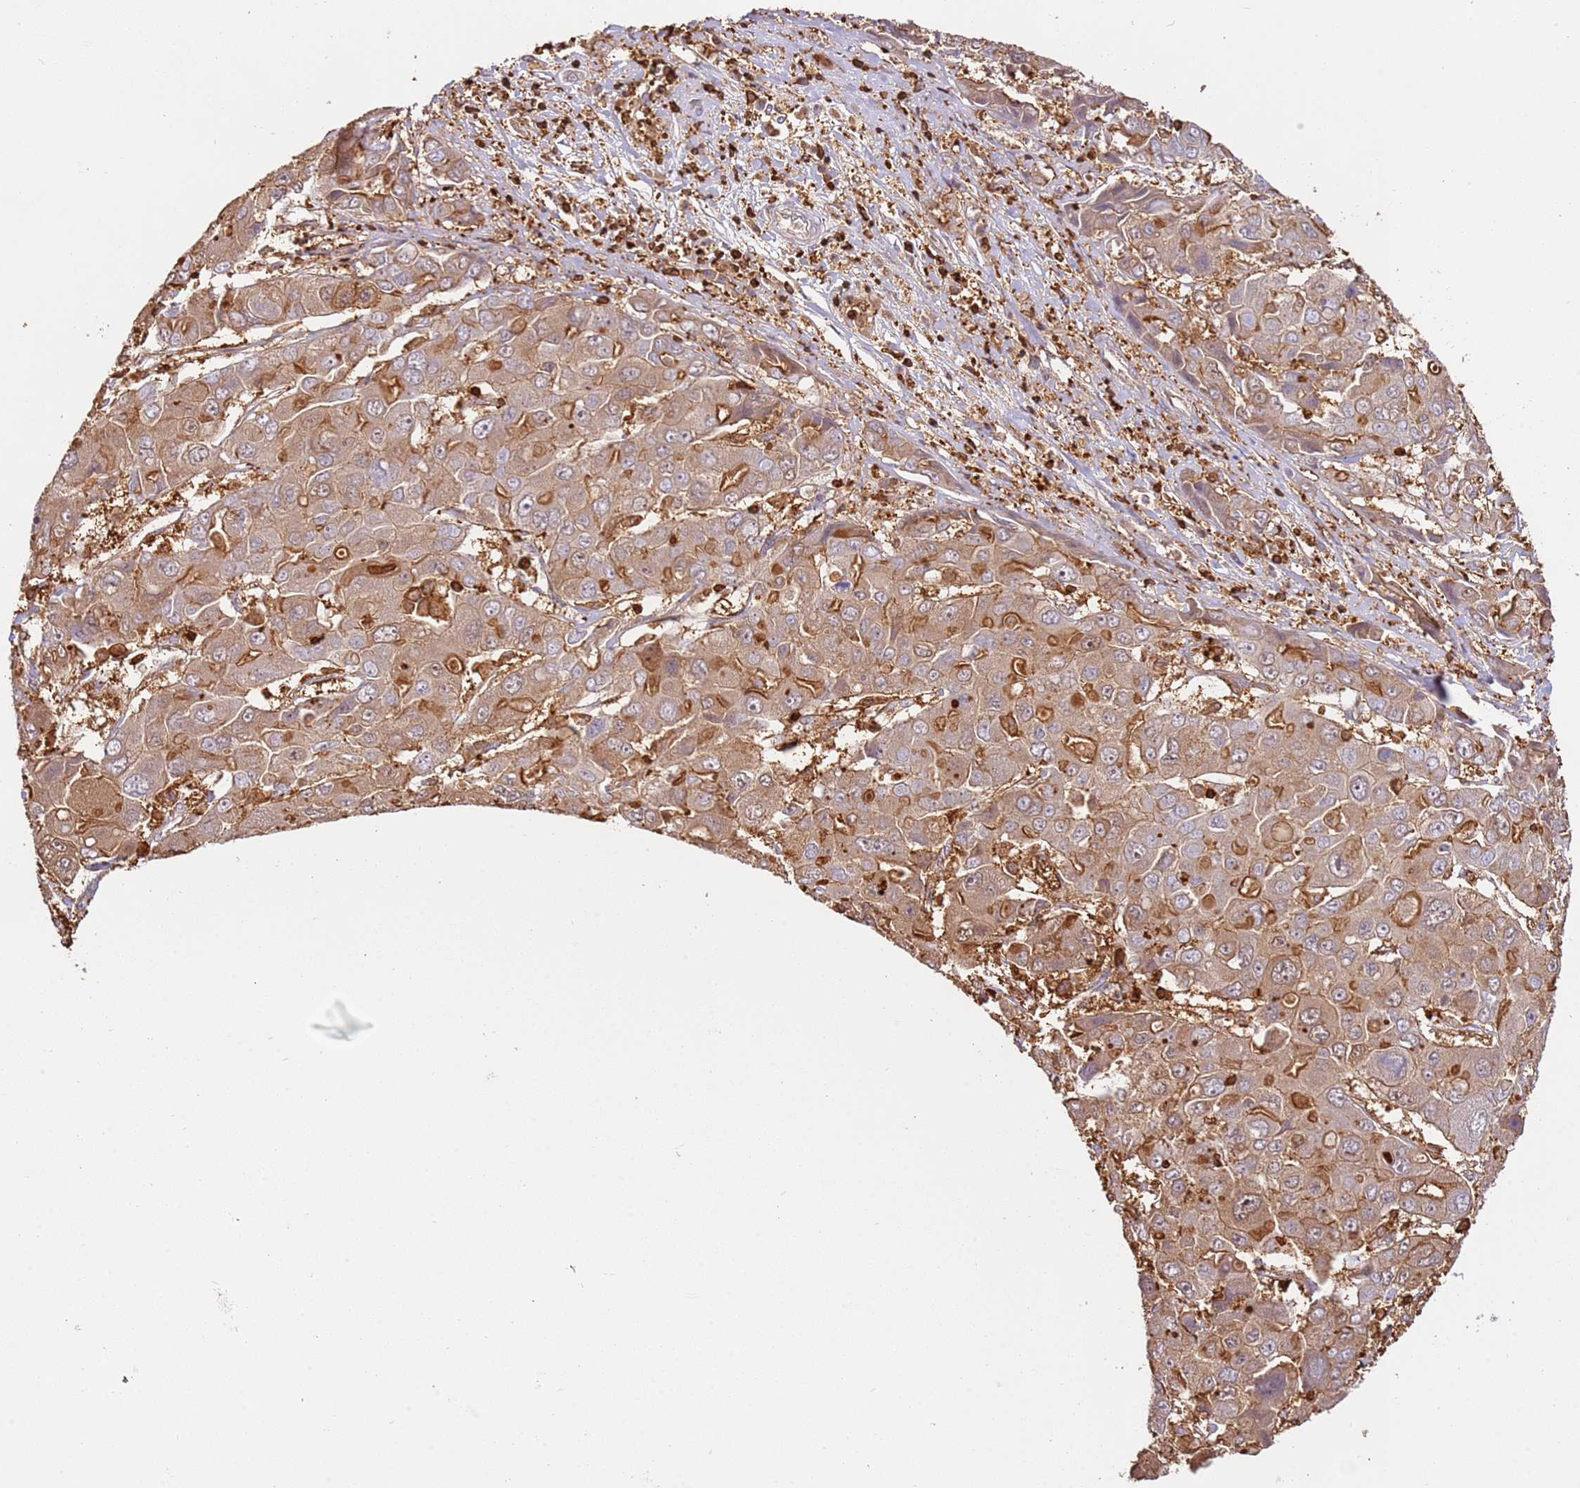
{"staining": {"intensity": "moderate", "quantity": ">75%", "location": "cytoplasmic/membranous"}, "tissue": "liver cancer", "cell_type": "Tumor cells", "image_type": "cancer", "snomed": [{"axis": "morphology", "description": "Cholangiocarcinoma"}, {"axis": "topography", "description": "Liver"}], "caption": "Immunohistochemistry (DAB) staining of human liver cancer (cholangiocarcinoma) demonstrates moderate cytoplasmic/membranous protein positivity in about >75% of tumor cells.", "gene": "OR6P1", "patient": {"sex": "male", "age": 67}}